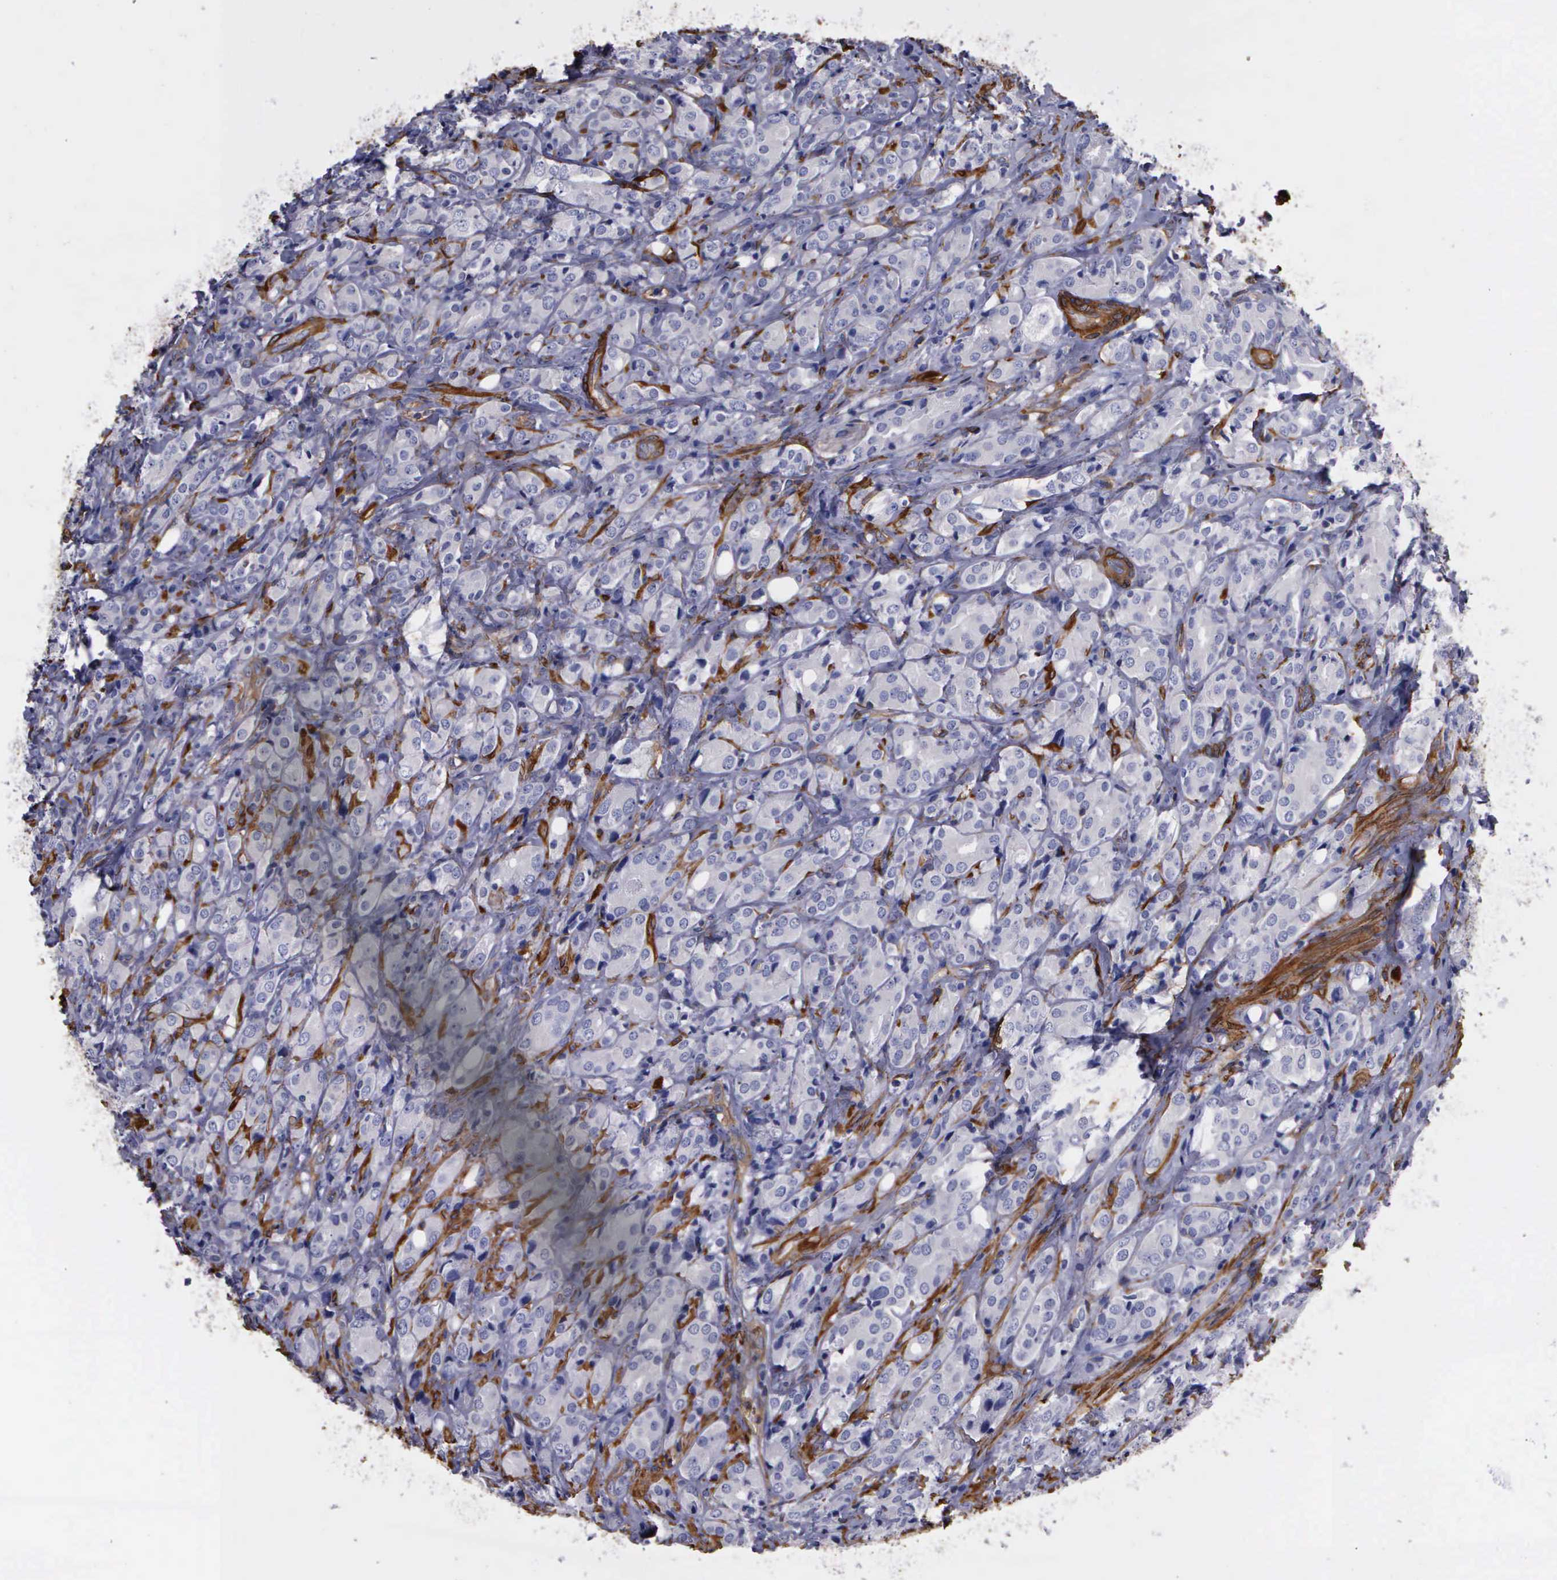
{"staining": {"intensity": "strong", "quantity": "<25%", "location": "cytoplasmic/membranous"}, "tissue": "prostate cancer", "cell_type": "Tumor cells", "image_type": "cancer", "snomed": [{"axis": "morphology", "description": "Adenocarcinoma, High grade"}, {"axis": "topography", "description": "Prostate"}], "caption": "Immunohistochemical staining of human prostate cancer (high-grade adenocarcinoma) shows strong cytoplasmic/membranous protein expression in approximately <25% of tumor cells.", "gene": "FLNA", "patient": {"sex": "male", "age": 68}}